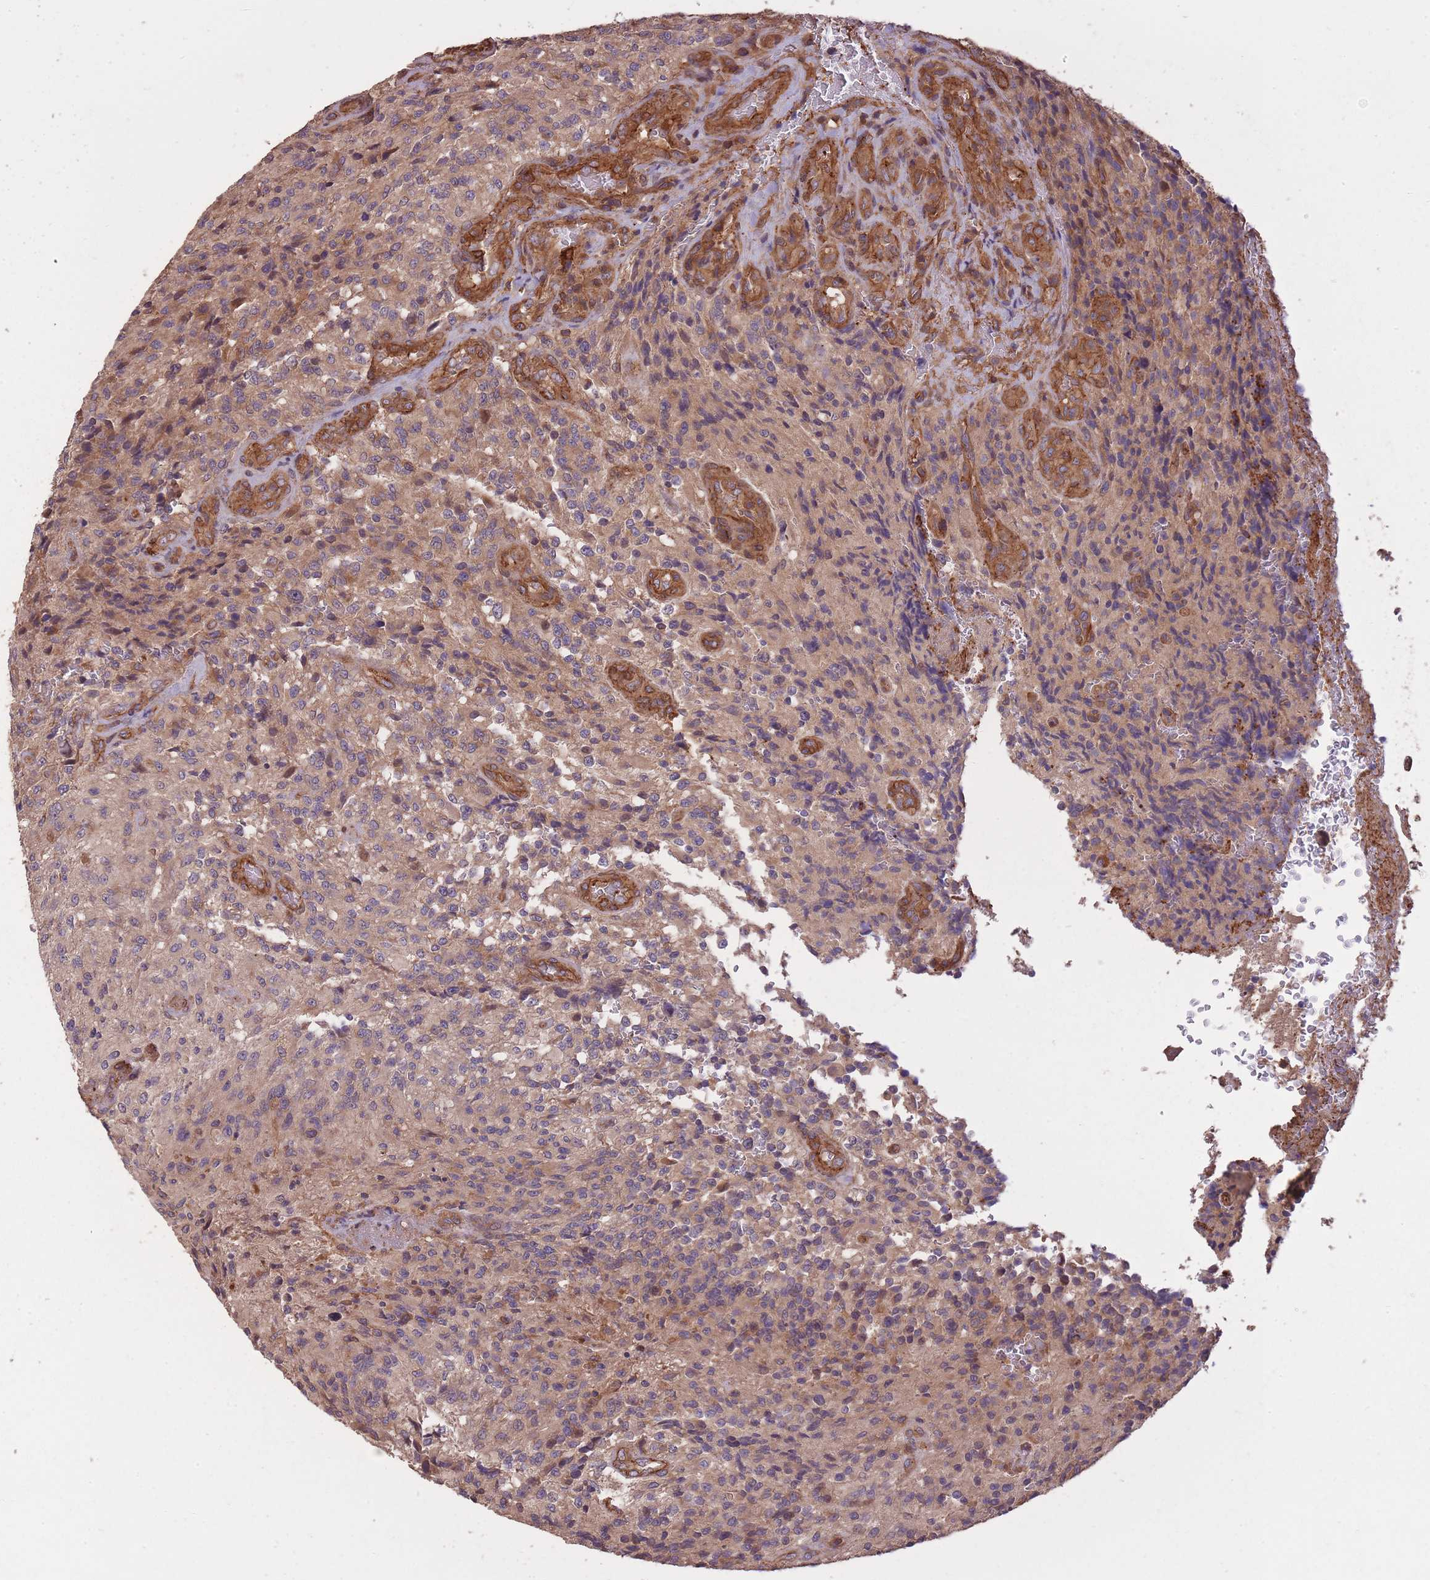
{"staining": {"intensity": "weak", "quantity": "<25%", "location": "cytoplasmic/membranous"}, "tissue": "glioma", "cell_type": "Tumor cells", "image_type": "cancer", "snomed": [{"axis": "morphology", "description": "Normal tissue, NOS"}, {"axis": "morphology", "description": "Glioma, malignant, High grade"}, {"axis": "topography", "description": "Cerebral cortex"}], "caption": "There is no significant expression in tumor cells of malignant glioma (high-grade).", "gene": "ARMH3", "patient": {"sex": "male", "age": 56}}